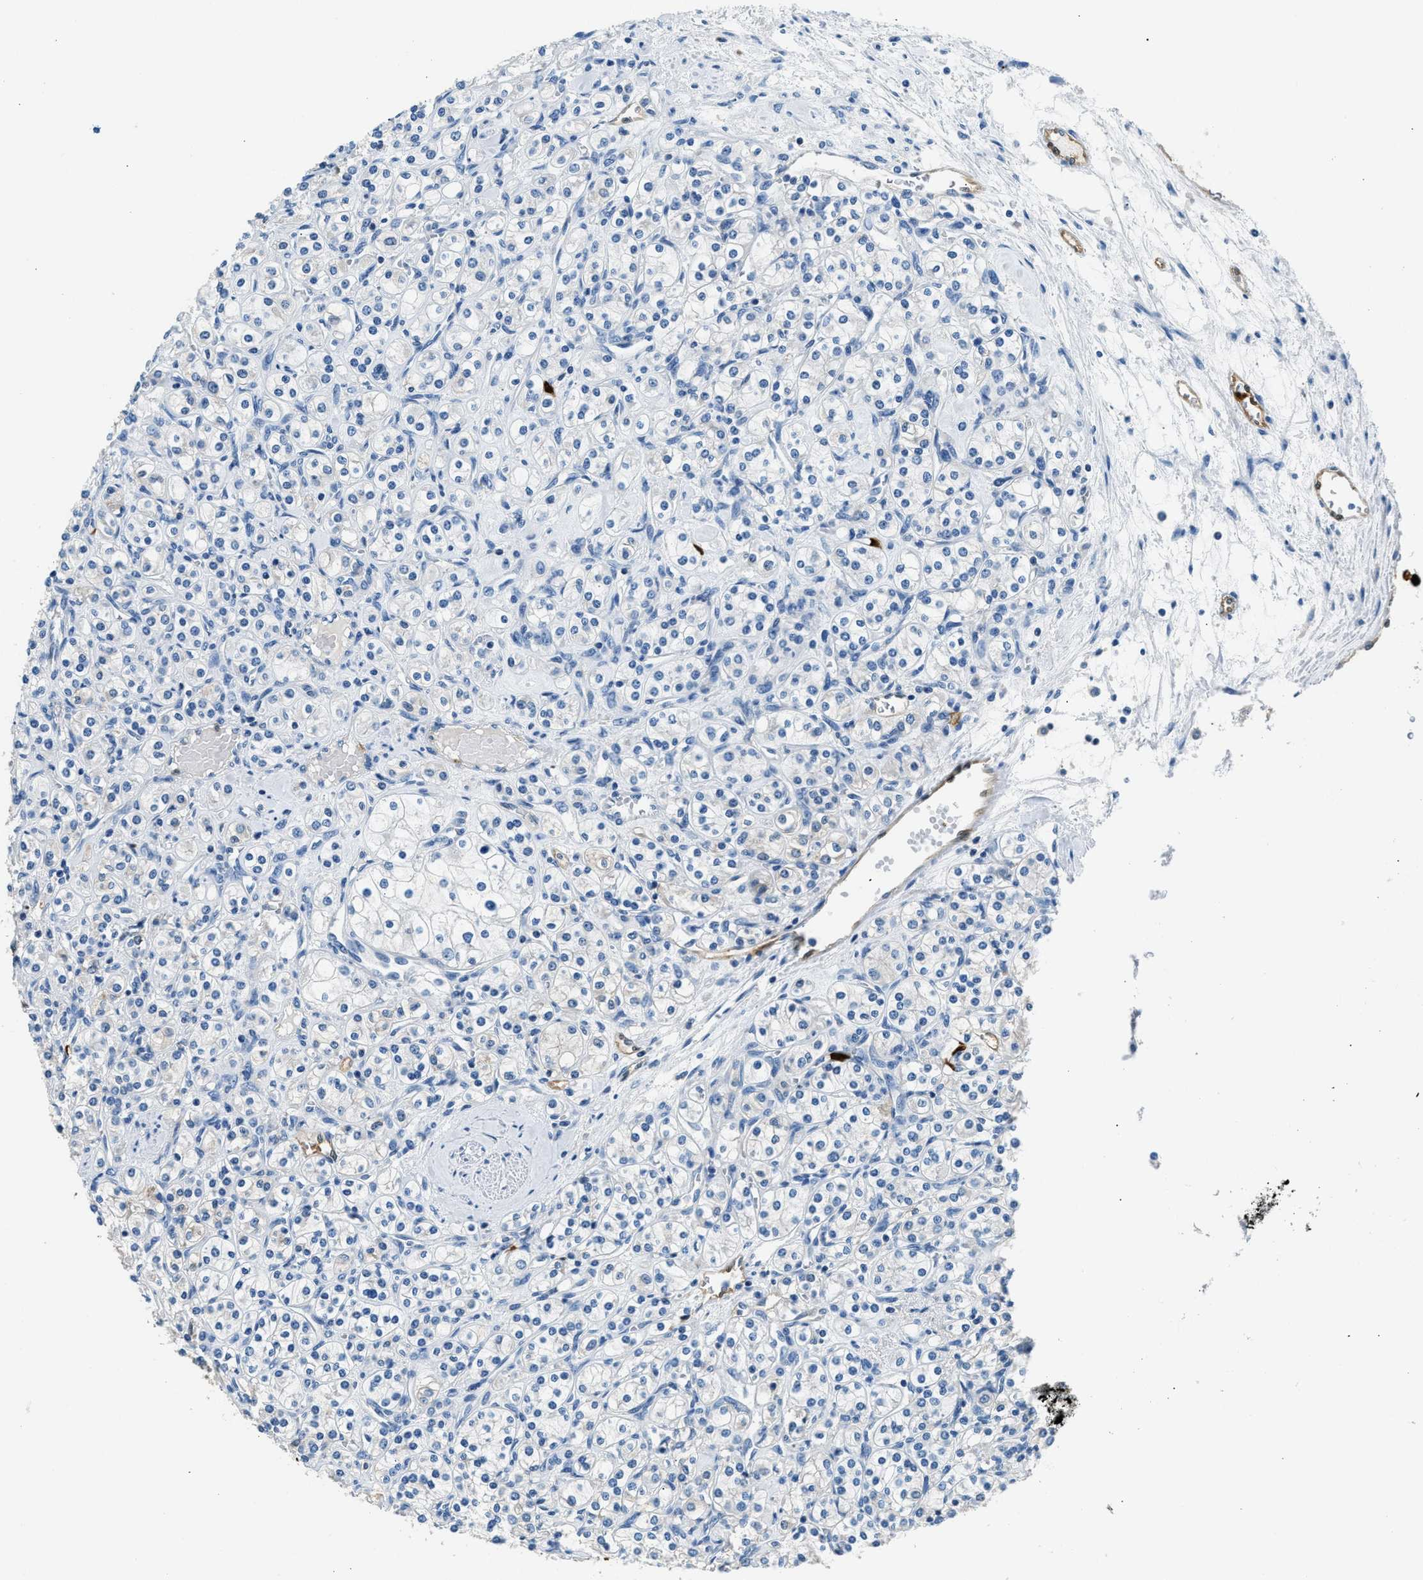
{"staining": {"intensity": "negative", "quantity": "none", "location": "none"}, "tissue": "renal cancer", "cell_type": "Tumor cells", "image_type": "cancer", "snomed": [{"axis": "morphology", "description": "Adenocarcinoma, NOS"}, {"axis": "topography", "description": "Kidney"}], "caption": "Renal cancer (adenocarcinoma) was stained to show a protein in brown. There is no significant positivity in tumor cells.", "gene": "ANXA3", "patient": {"sex": "male", "age": 77}}